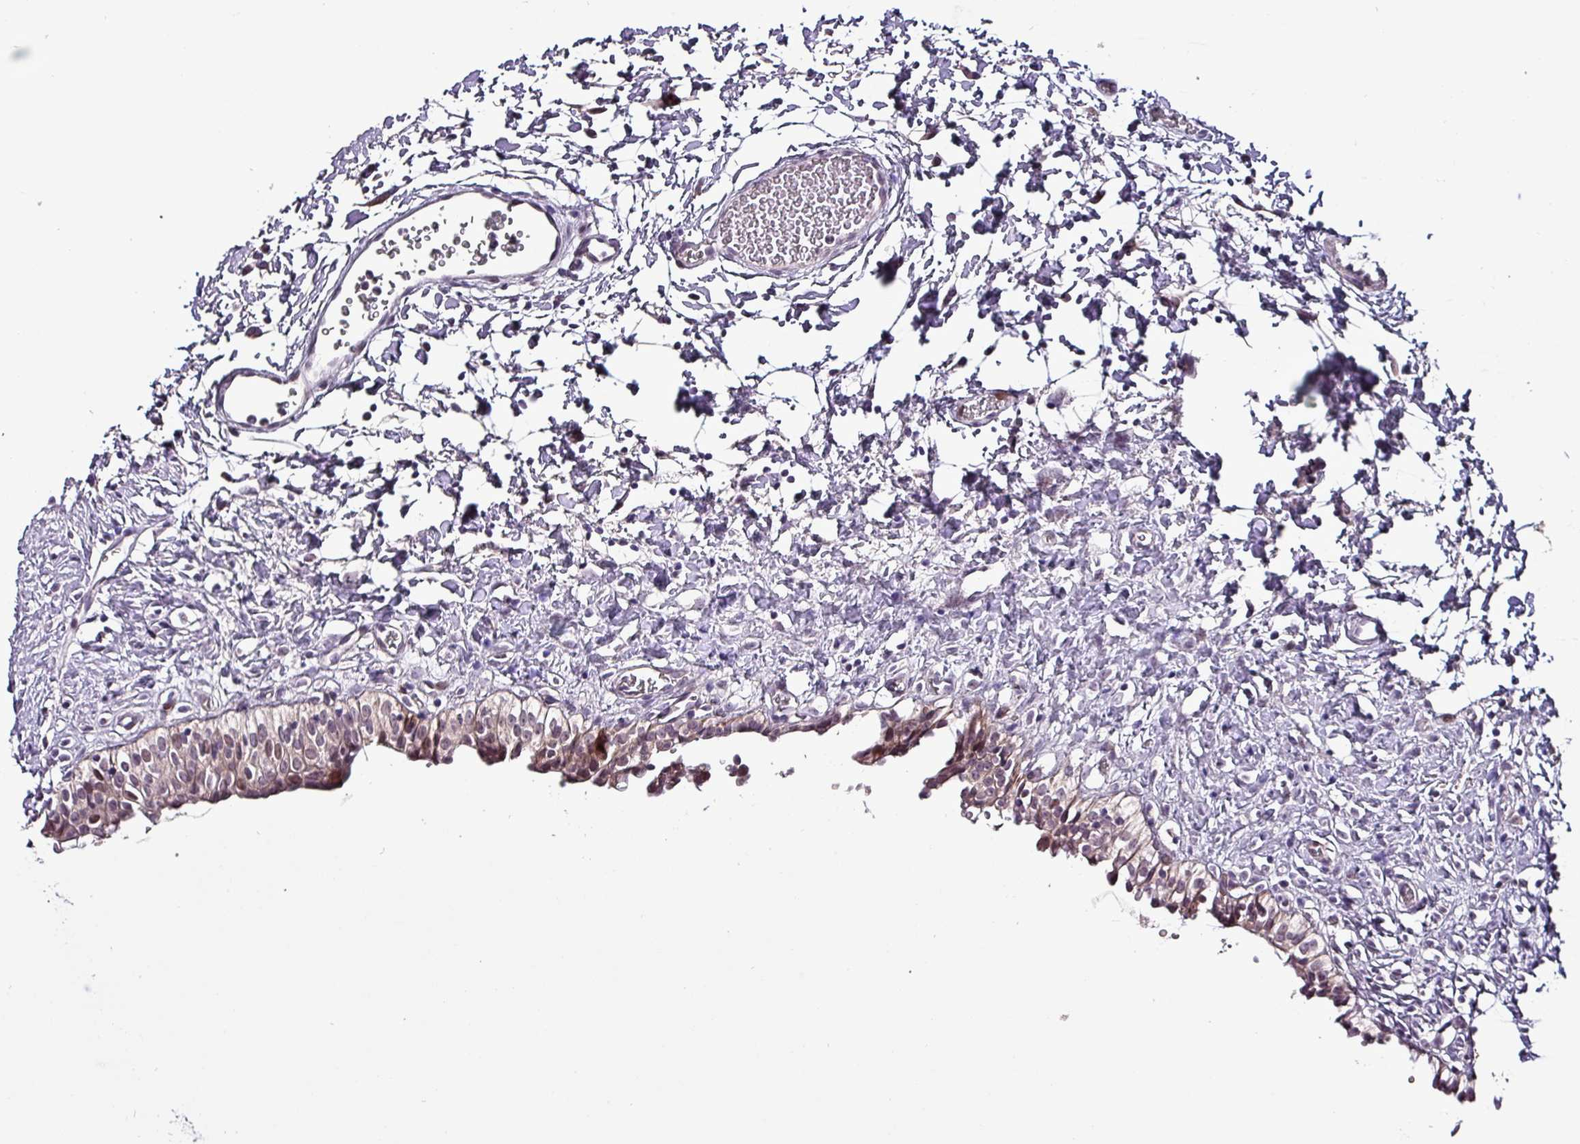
{"staining": {"intensity": "weak", "quantity": "25%-75%", "location": "cytoplasmic/membranous,nuclear"}, "tissue": "urinary bladder", "cell_type": "Urothelial cells", "image_type": "normal", "snomed": [{"axis": "morphology", "description": "Normal tissue, NOS"}, {"axis": "topography", "description": "Urinary bladder"}], "caption": "Immunohistochemical staining of normal human urinary bladder demonstrates weak cytoplasmic/membranous,nuclear protein staining in approximately 25%-75% of urothelial cells.", "gene": "GRAPL", "patient": {"sex": "male", "age": 51}}